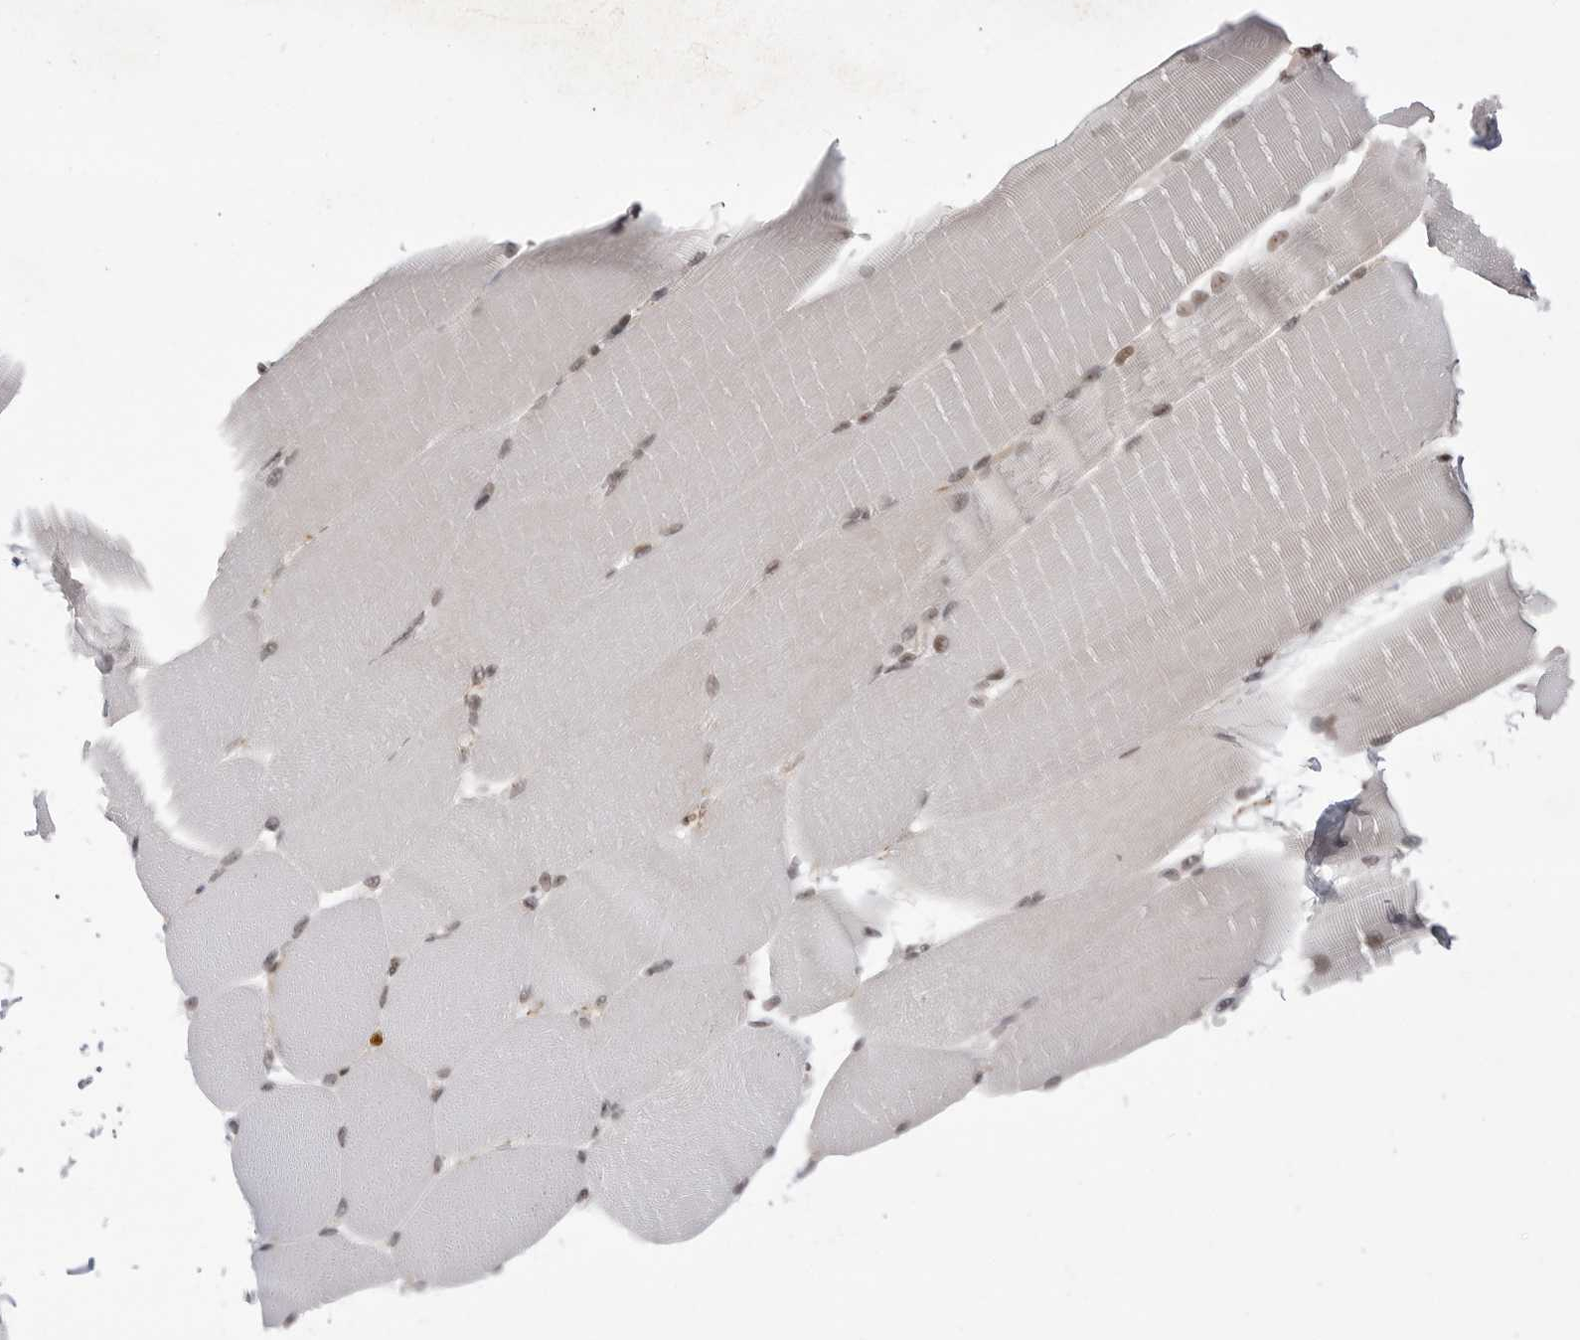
{"staining": {"intensity": "weak", "quantity": "<25%", "location": "nuclear"}, "tissue": "skeletal muscle", "cell_type": "Myocytes", "image_type": "normal", "snomed": [{"axis": "morphology", "description": "Normal tissue, NOS"}, {"axis": "topography", "description": "Skeletal muscle"}, {"axis": "topography", "description": "Parathyroid gland"}], "caption": "IHC micrograph of benign human skeletal muscle stained for a protein (brown), which shows no staining in myocytes. (DAB immunohistochemistry (IHC) visualized using brightfield microscopy, high magnification).", "gene": "TRIM66", "patient": {"sex": "female", "age": 37}}